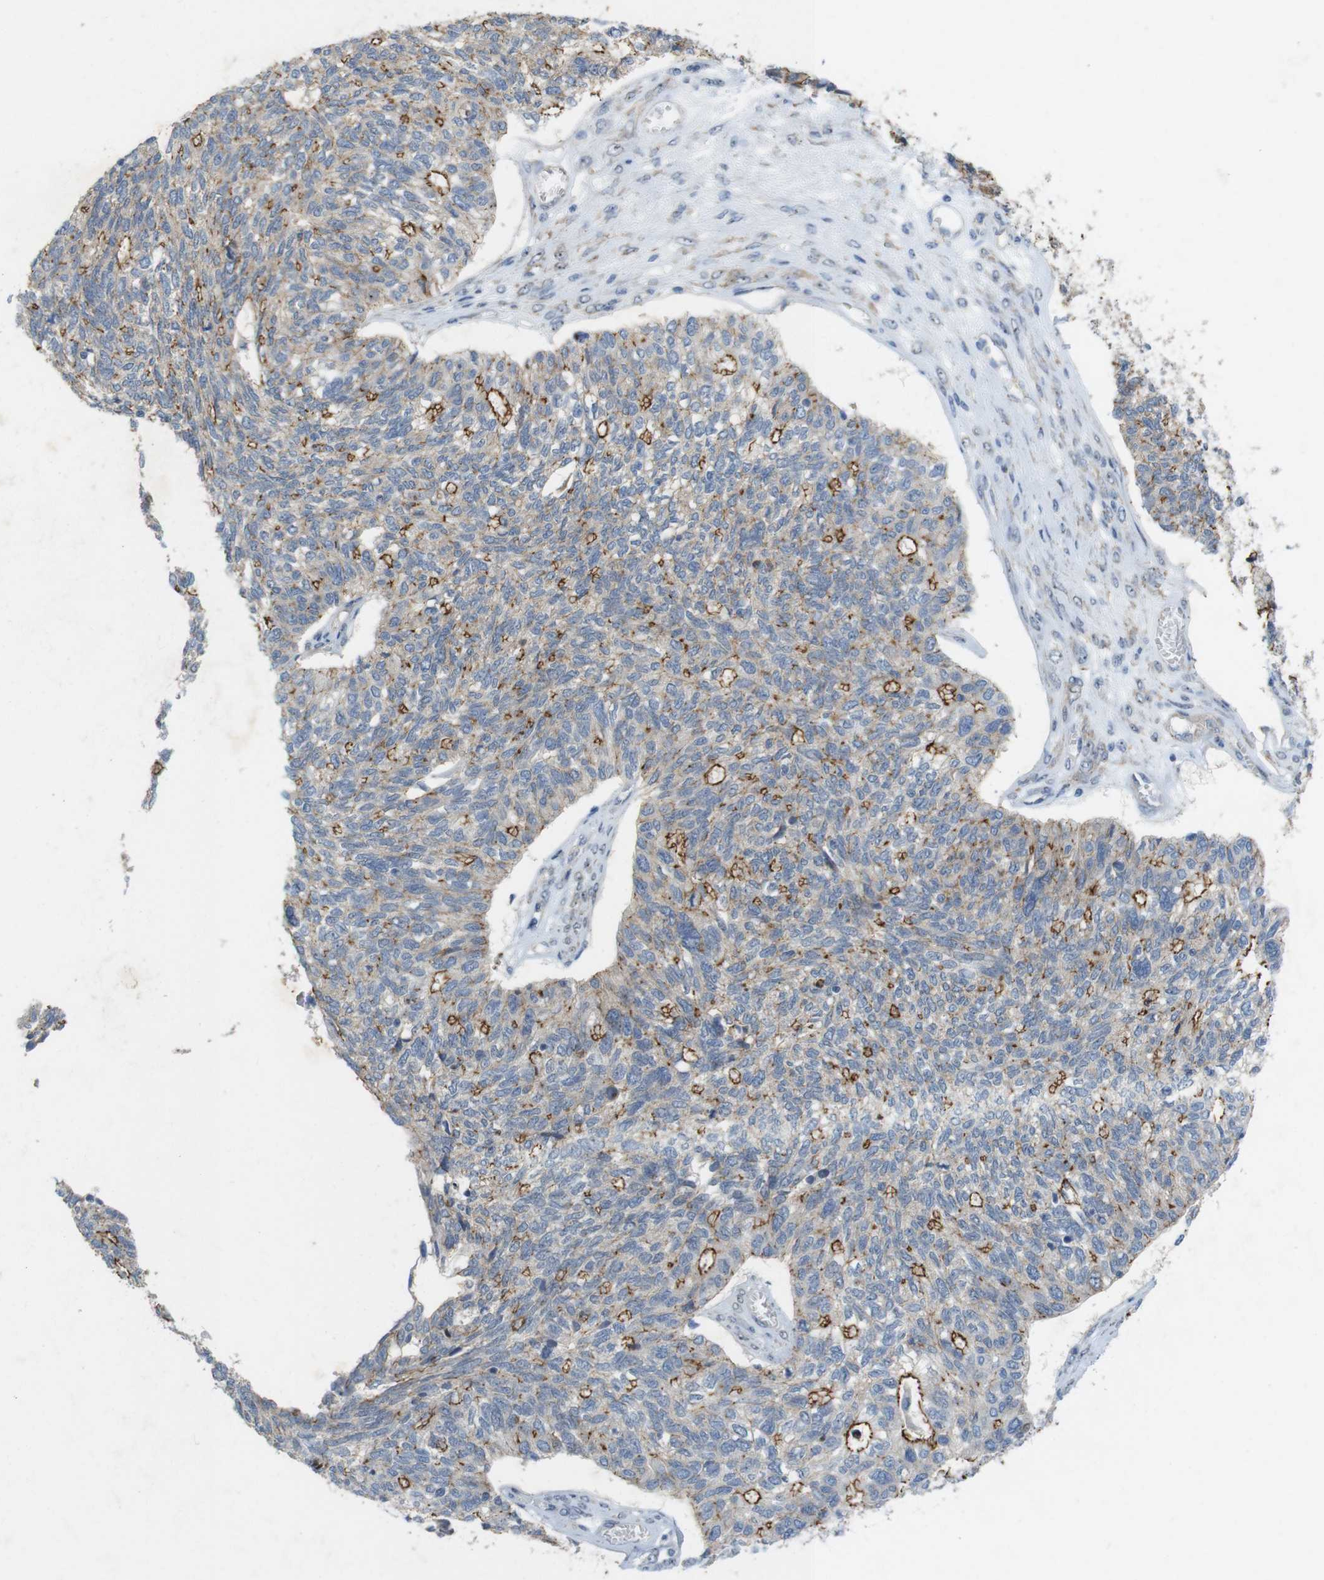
{"staining": {"intensity": "moderate", "quantity": "25%-75%", "location": "cytoplasmic/membranous"}, "tissue": "ovarian cancer", "cell_type": "Tumor cells", "image_type": "cancer", "snomed": [{"axis": "morphology", "description": "Cystadenocarcinoma, serous, NOS"}, {"axis": "topography", "description": "Ovary"}], "caption": "A high-resolution micrograph shows immunohistochemistry (IHC) staining of ovarian cancer (serous cystadenocarcinoma), which displays moderate cytoplasmic/membranous expression in about 25%-75% of tumor cells.", "gene": "TJP3", "patient": {"sex": "female", "age": 79}}